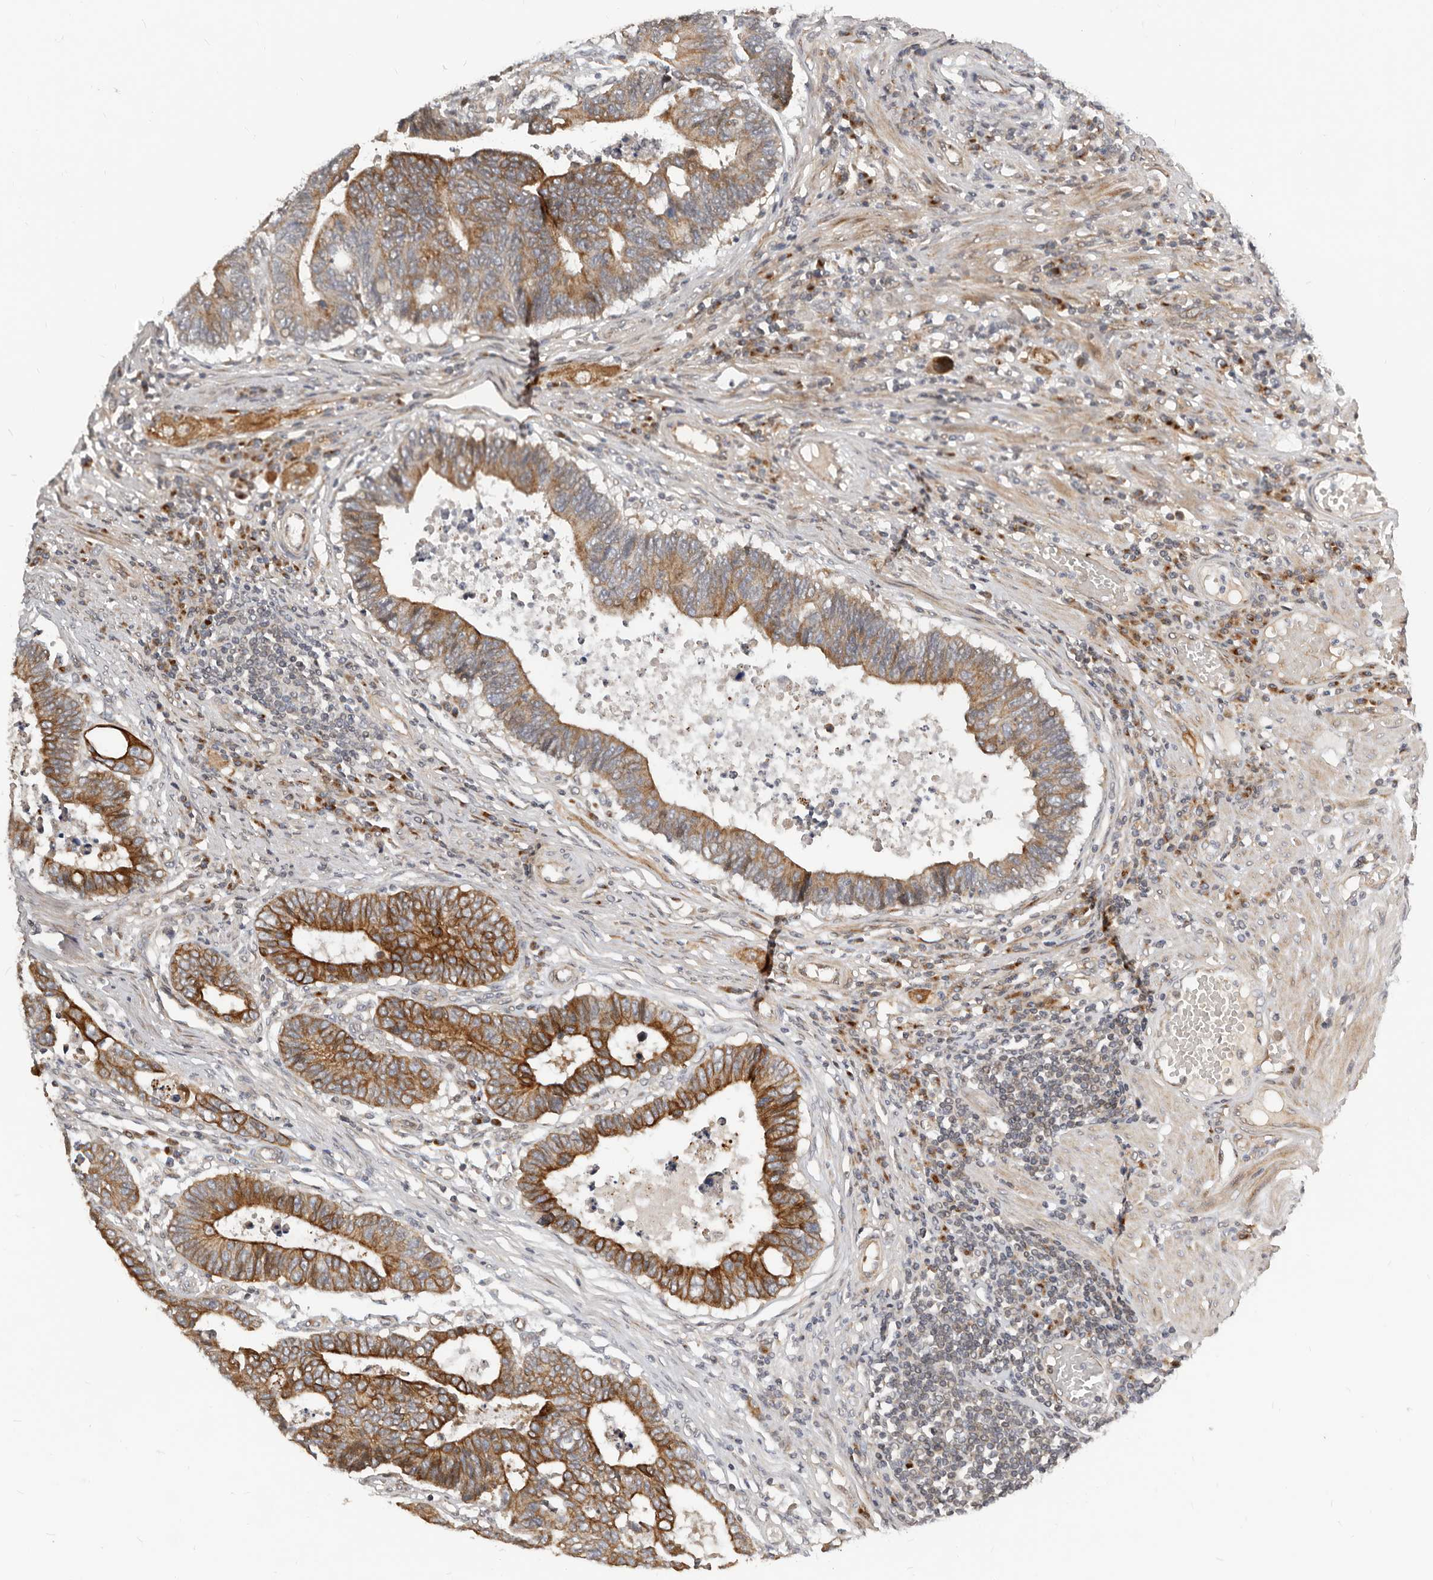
{"staining": {"intensity": "strong", "quantity": ">75%", "location": "cytoplasmic/membranous"}, "tissue": "colorectal cancer", "cell_type": "Tumor cells", "image_type": "cancer", "snomed": [{"axis": "morphology", "description": "Adenocarcinoma, NOS"}, {"axis": "topography", "description": "Rectum"}], "caption": "High-magnification brightfield microscopy of colorectal adenocarcinoma stained with DAB (3,3'-diaminobenzidine) (brown) and counterstained with hematoxylin (blue). tumor cells exhibit strong cytoplasmic/membranous expression is seen in about>75% of cells.", "gene": "NPY4R", "patient": {"sex": "male", "age": 84}}